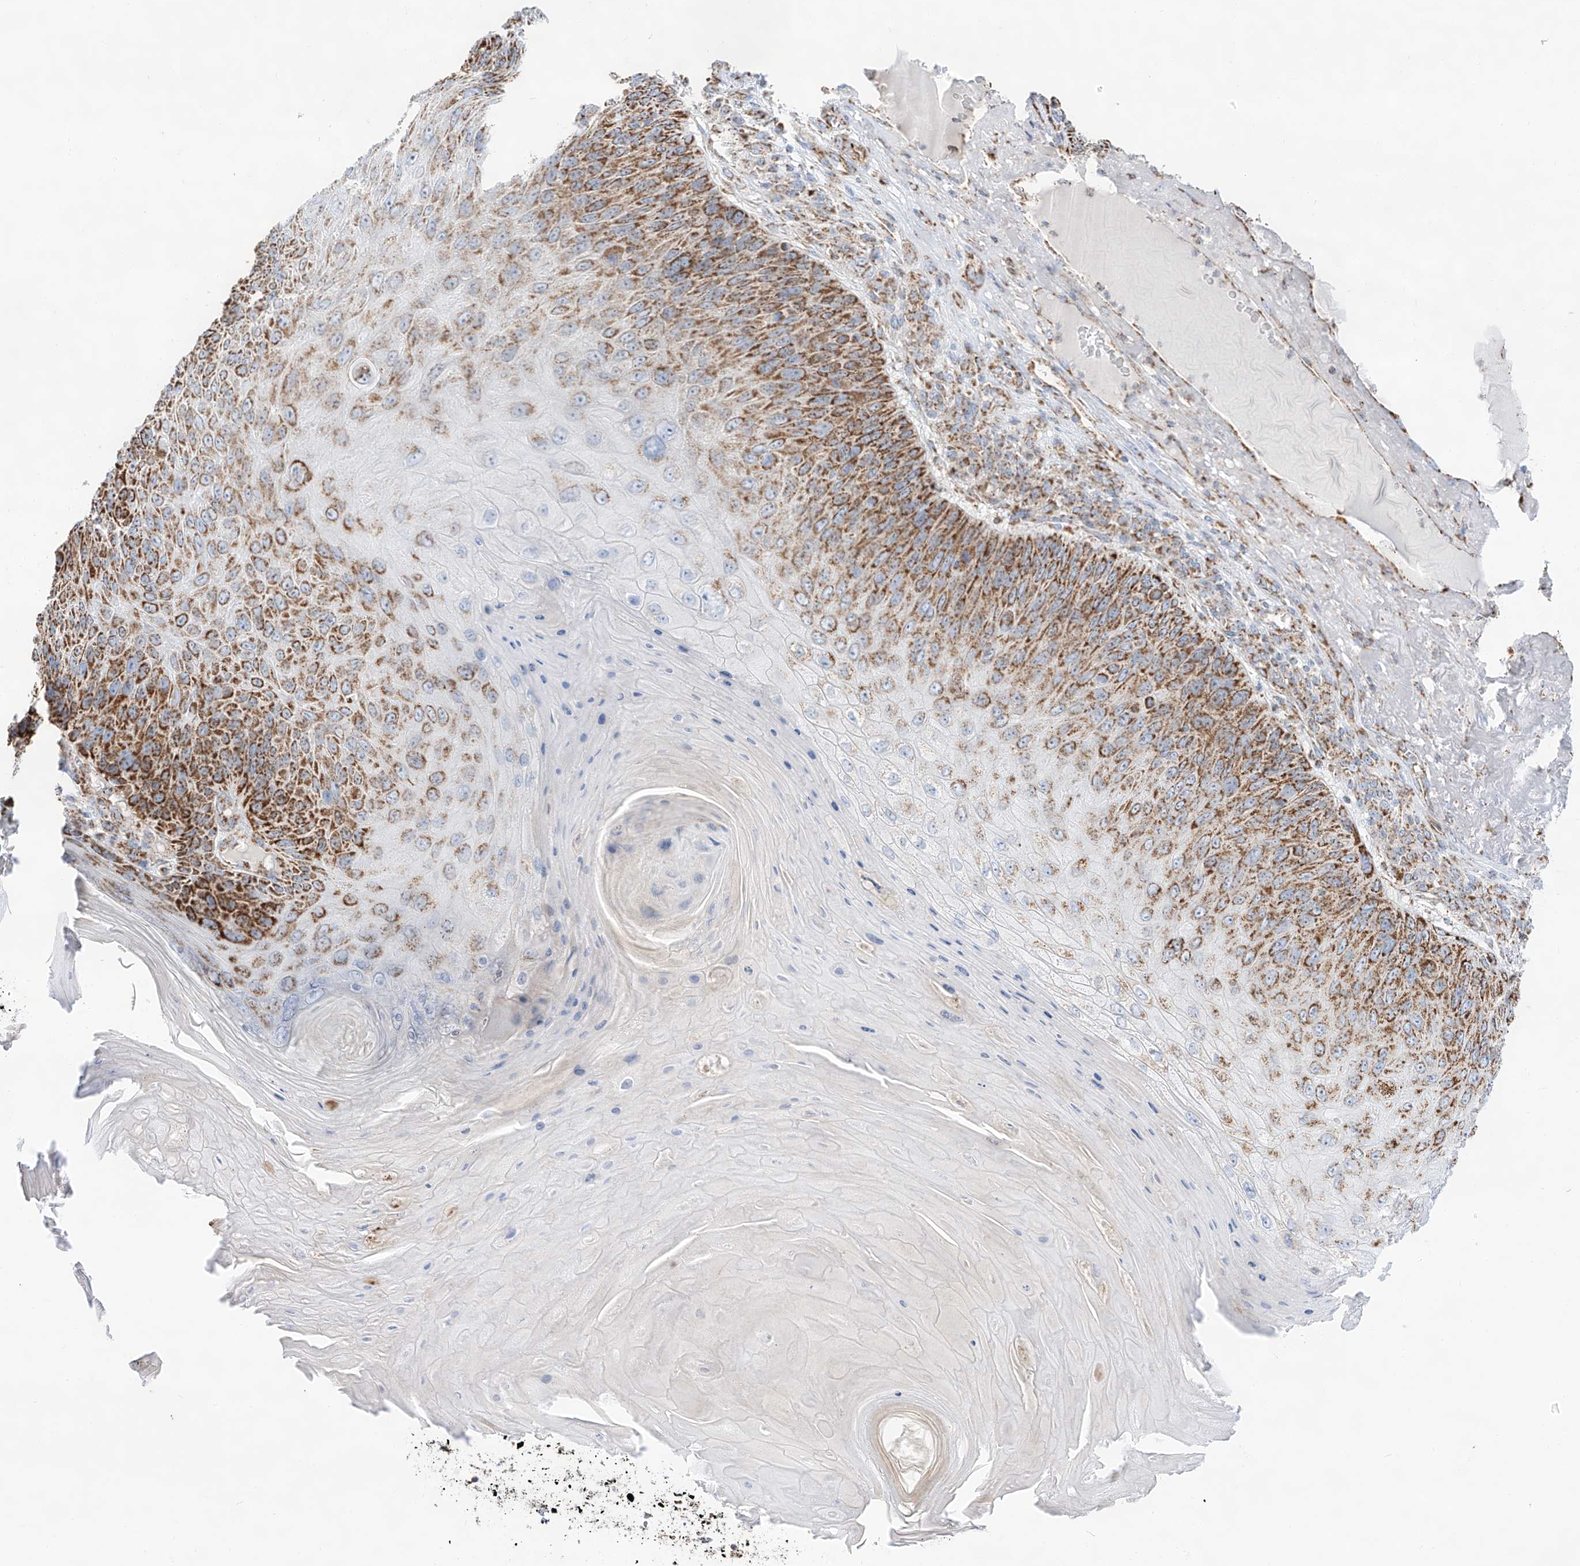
{"staining": {"intensity": "strong", "quantity": ">75%", "location": "cytoplasmic/membranous"}, "tissue": "skin cancer", "cell_type": "Tumor cells", "image_type": "cancer", "snomed": [{"axis": "morphology", "description": "Squamous cell carcinoma, NOS"}, {"axis": "topography", "description": "Skin"}], "caption": "A high amount of strong cytoplasmic/membranous positivity is identified in approximately >75% of tumor cells in skin squamous cell carcinoma tissue.", "gene": "TTC27", "patient": {"sex": "female", "age": 88}}